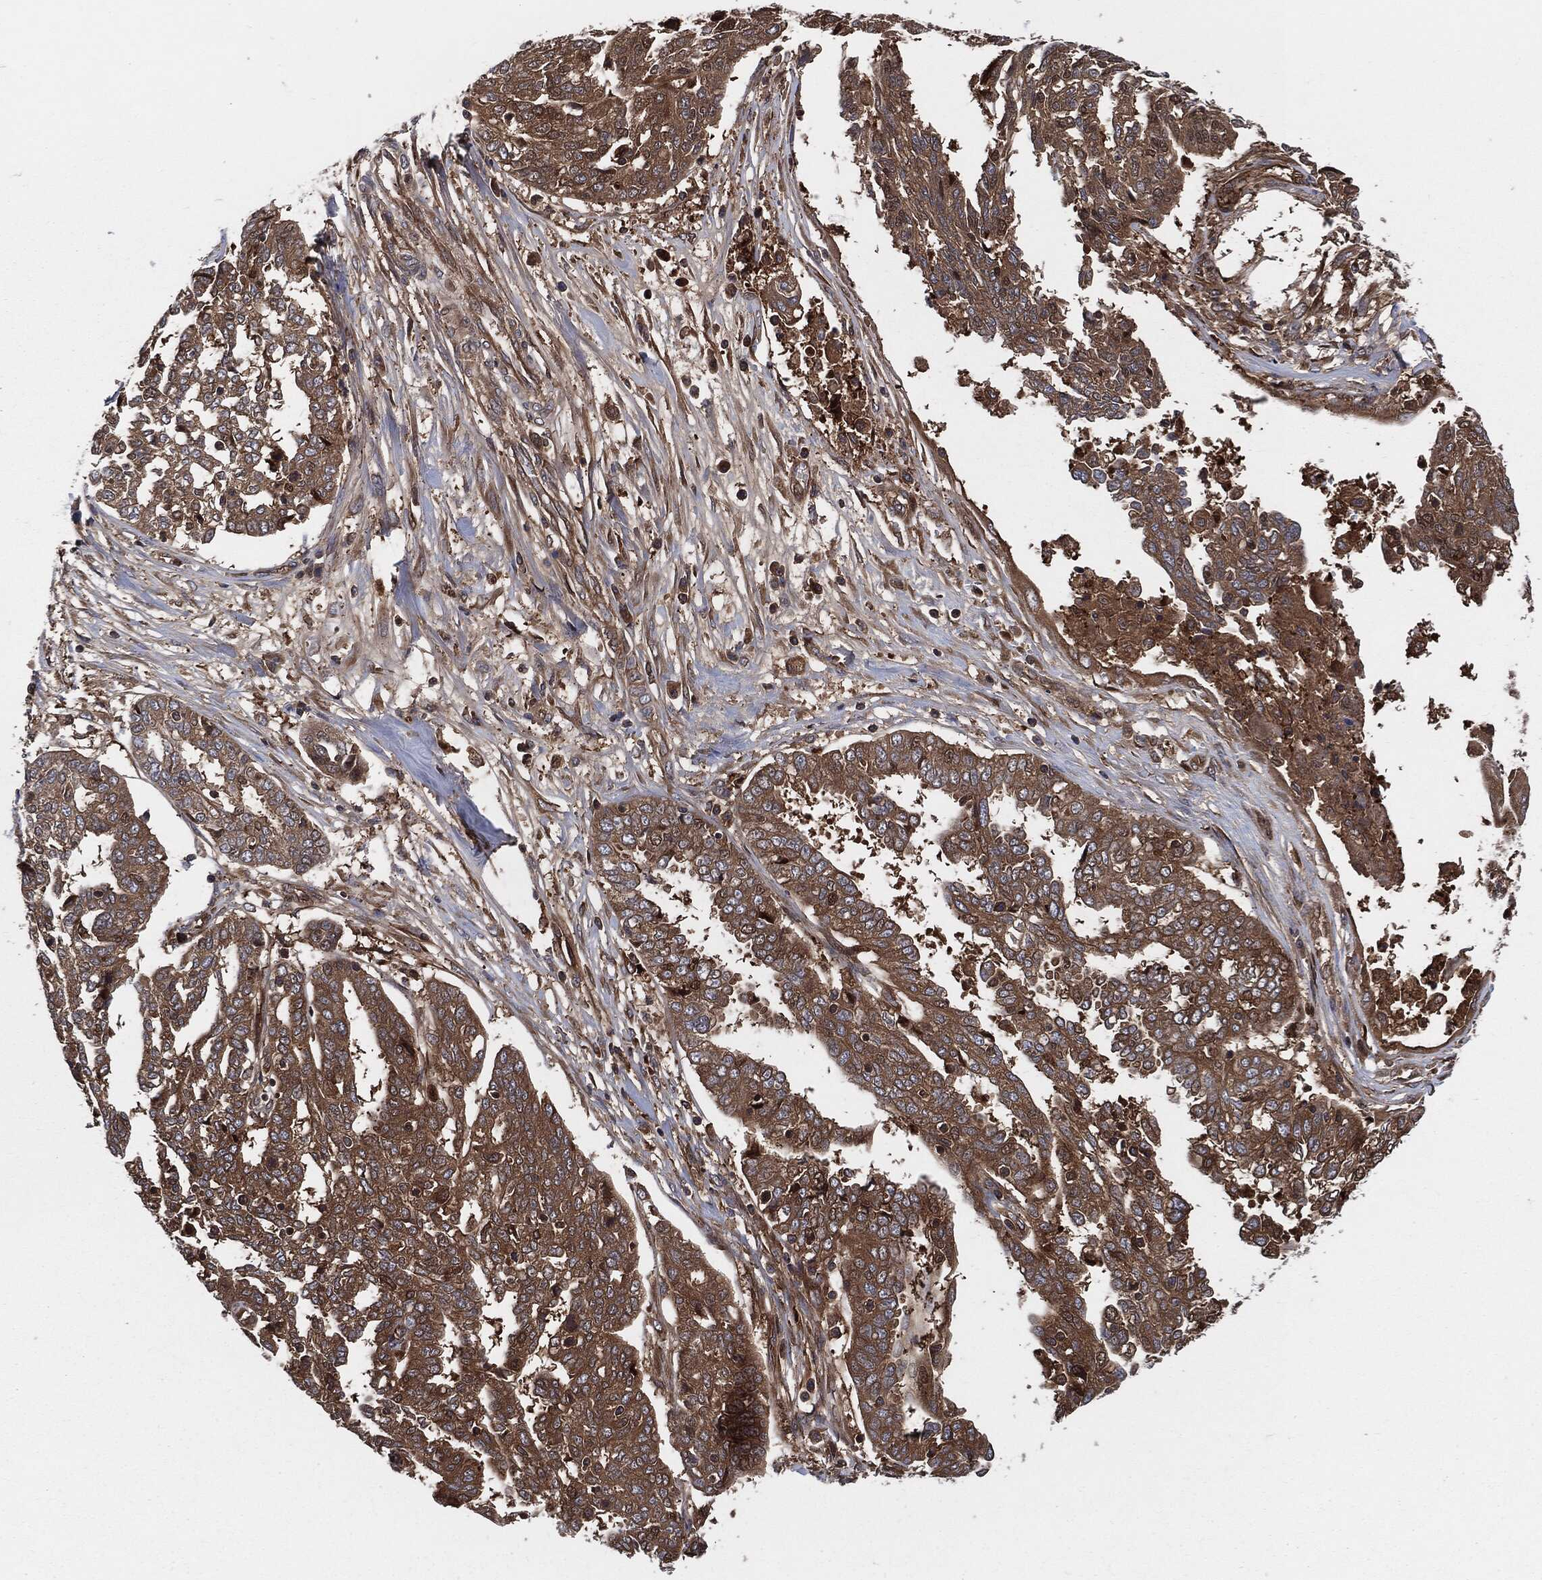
{"staining": {"intensity": "moderate", "quantity": ">75%", "location": "cytoplasmic/membranous"}, "tissue": "ovarian cancer", "cell_type": "Tumor cells", "image_type": "cancer", "snomed": [{"axis": "morphology", "description": "Cystadenocarcinoma, serous, NOS"}, {"axis": "topography", "description": "Ovary"}], "caption": "This is an image of immunohistochemistry staining of ovarian cancer, which shows moderate staining in the cytoplasmic/membranous of tumor cells.", "gene": "XPNPEP1", "patient": {"sex": "female", "age": 67}}